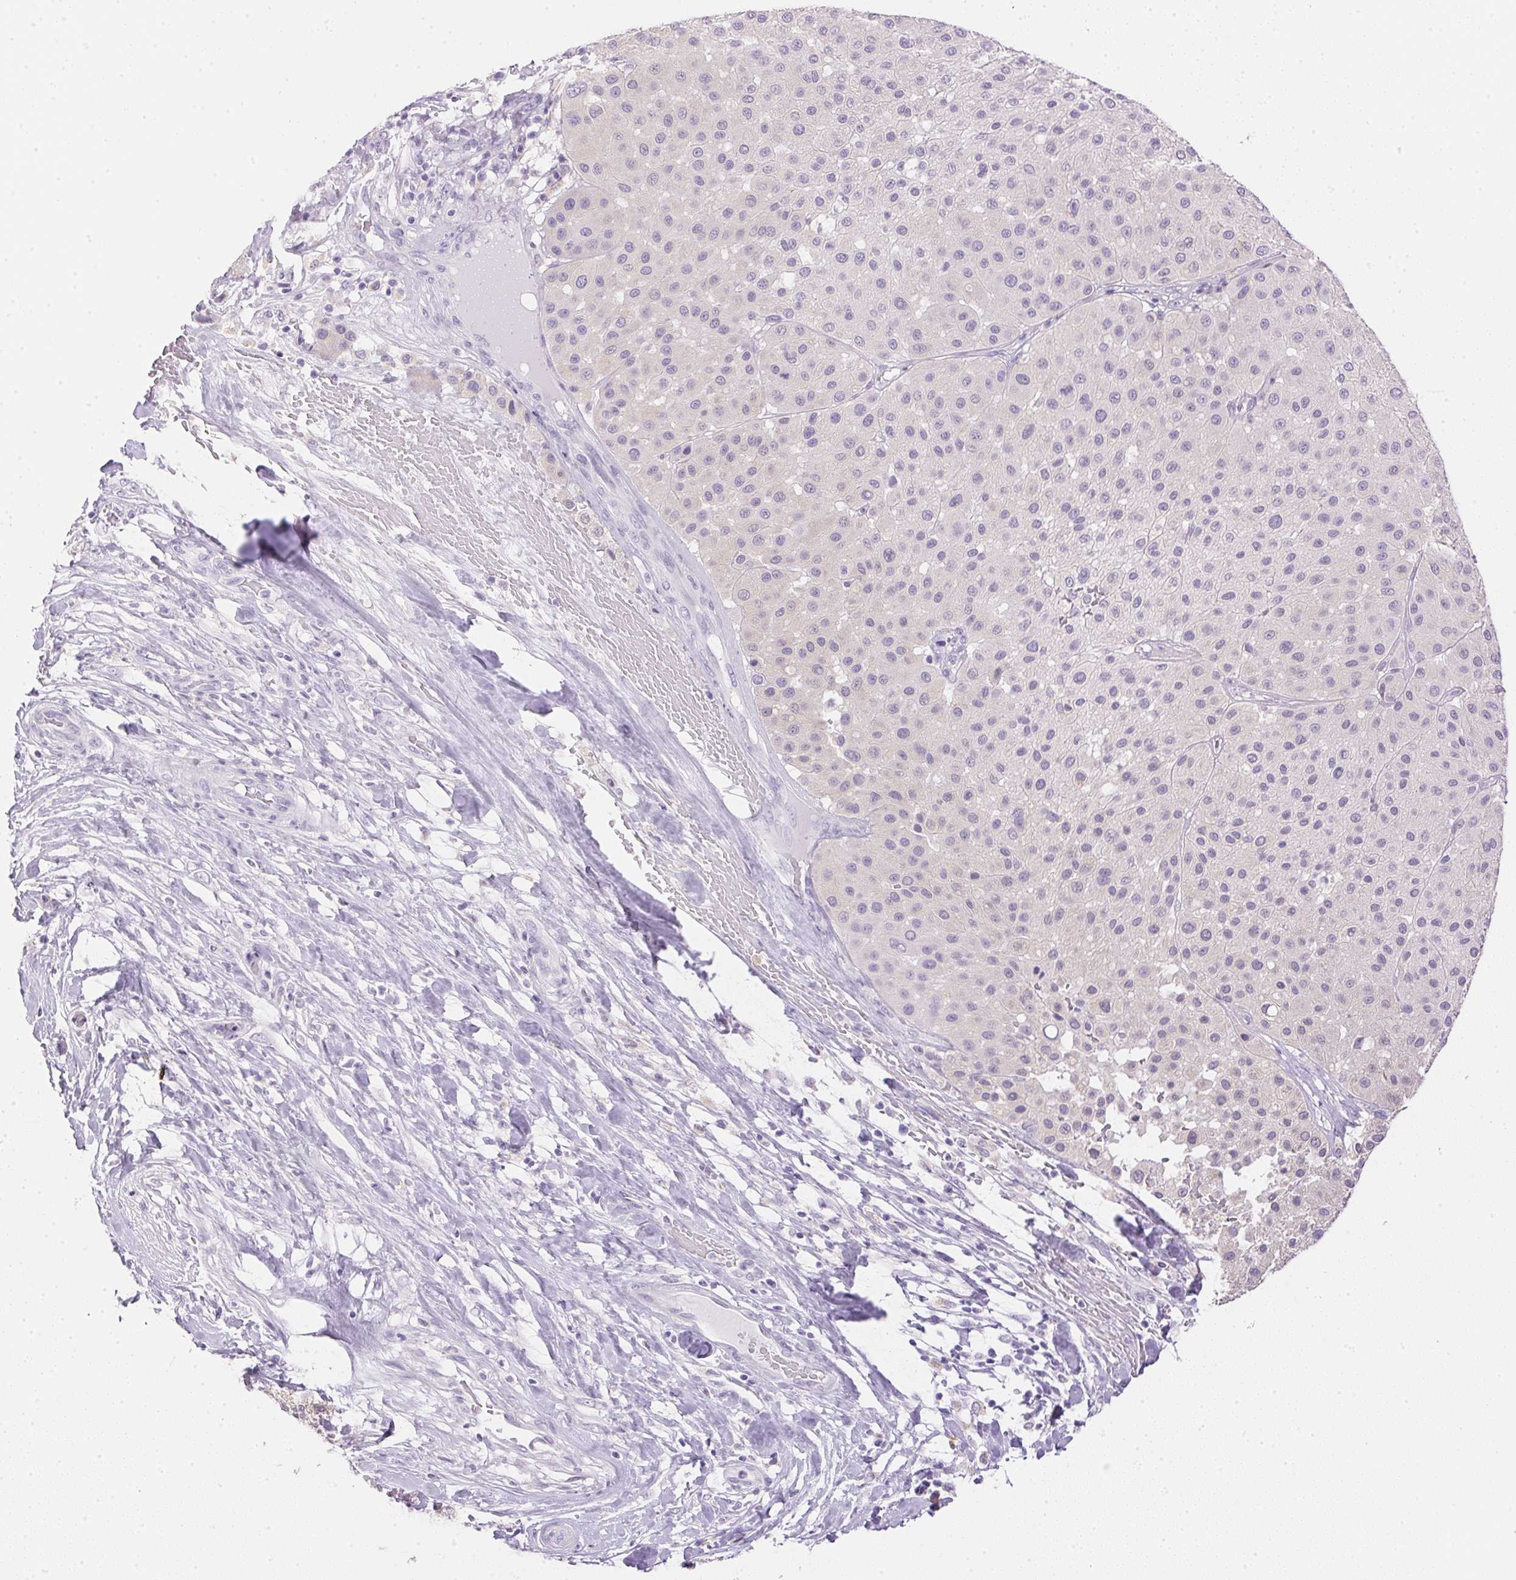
{"staining": {"intensity": "negative", "quantity": "none", "location": "none"}, "tissue": "melanoma", "cell_type": "Tumor cells", "image_type": "cancer", "snomed": [{"axis": "morphology", "description": "Malignant melanoma, Metastatic site"}, {"axis": "topography", "description": "Smooth muscle"}], "caption": "DAB (3,3'-diaminobenzidine) immunohistochemical staining of malignant melanoma (metastatic site) displays no significant positivity in tumor cells.", "gene": "ATP6V1G3", "patient": {"sex": "male", "age": 41}}